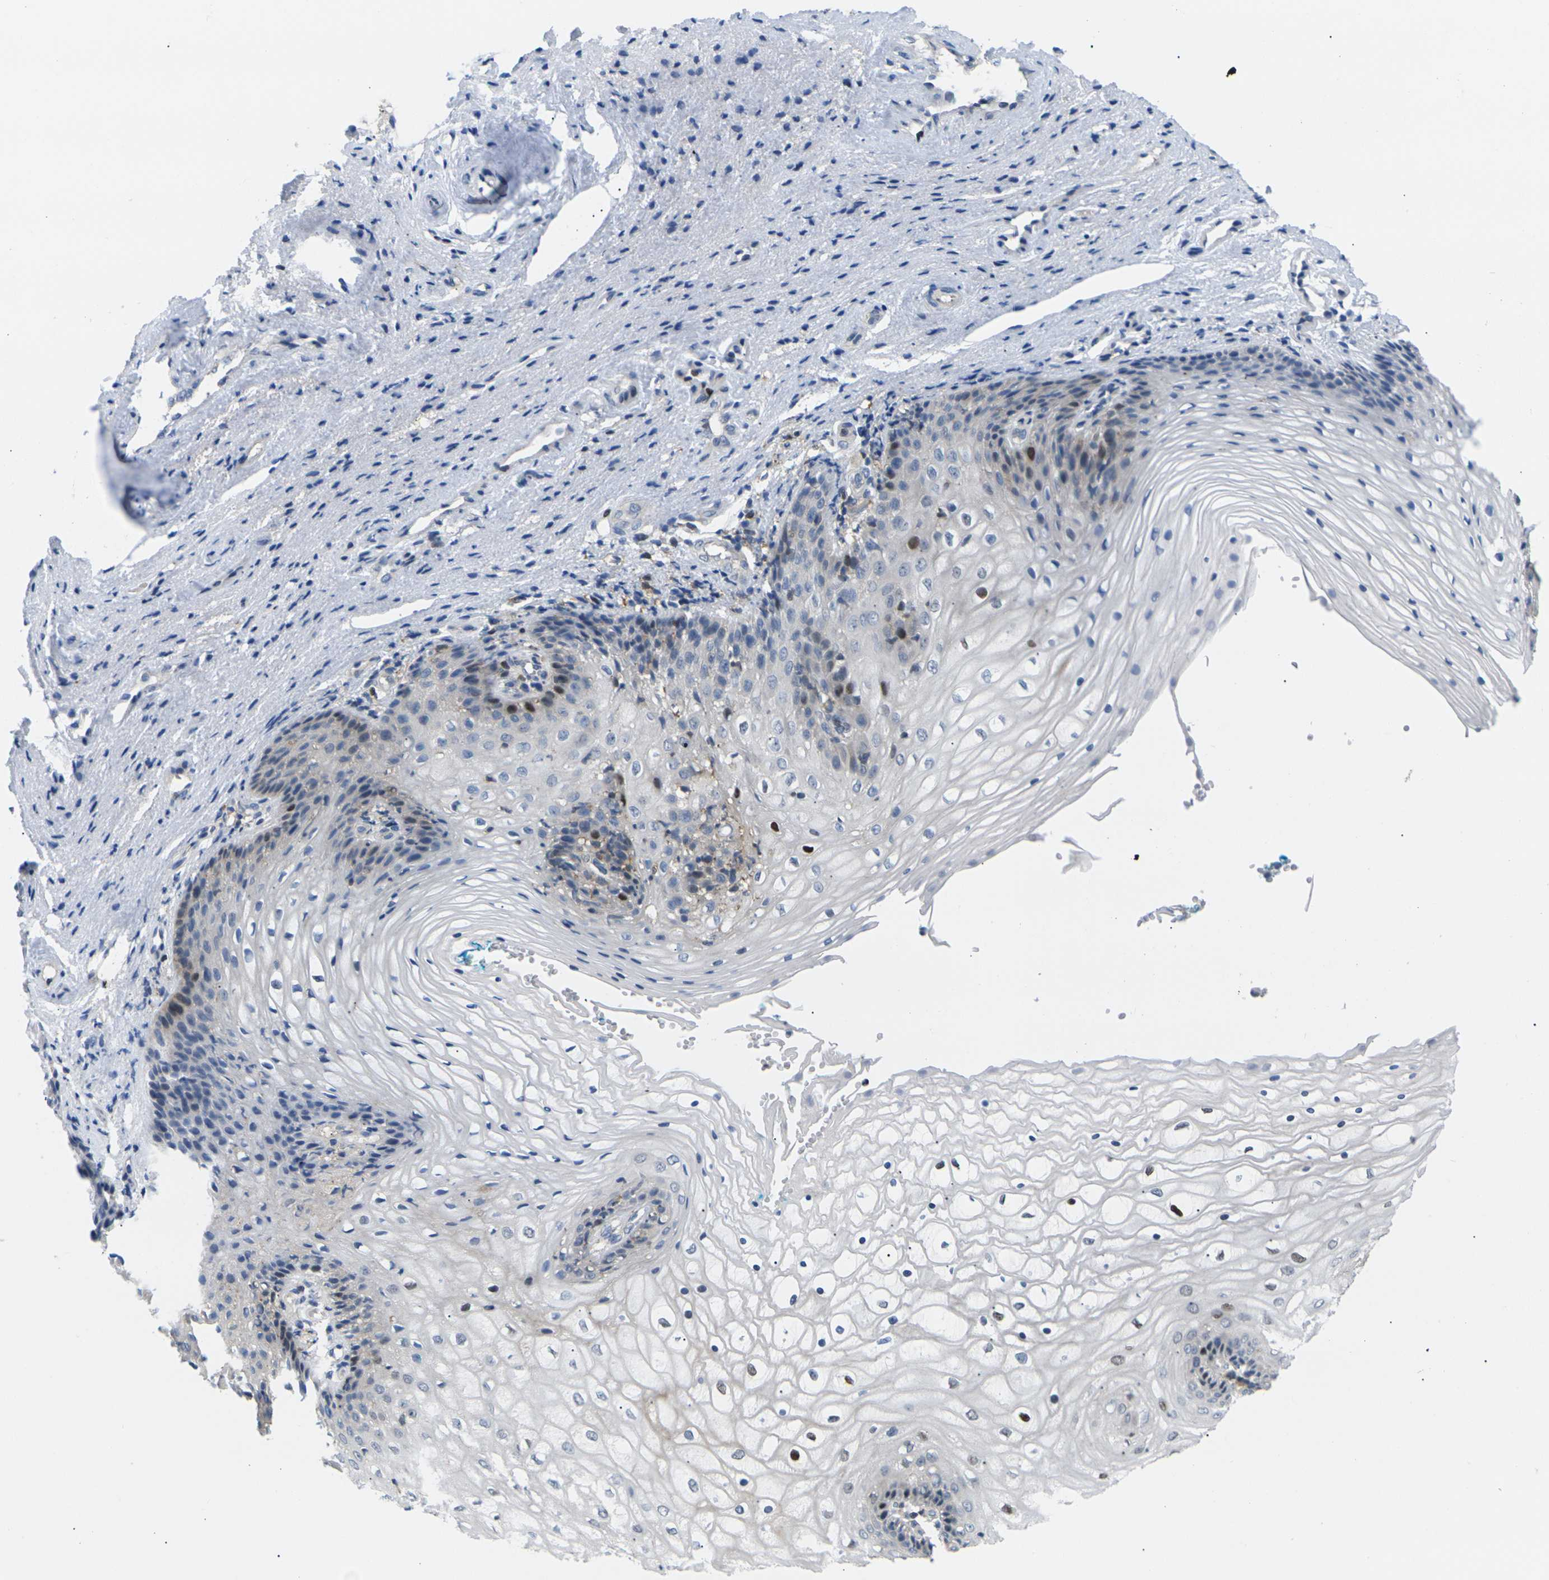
{"staining": {"intensity": "moderate", "quantity": "<25%", "location": "nuclear"}, "tissue": "vagina", "cell_type": "Squamous epithelial cells", "image_type": "normal", "snomed": [{"axis": "morphology", "description": "Normal tissue, NOS"}, {"axis": "topography", "description": "Vagina"}], "caption": "A brown stain highlights moderate nuclear expression of a protein in squamous epithelial cells of unremarkable vagina. (brown staining indicates protein expression, while blue staining denotes nuclei).", "gene": "RPS6KA3", "patient": {"sex": "female", "age": 34}}